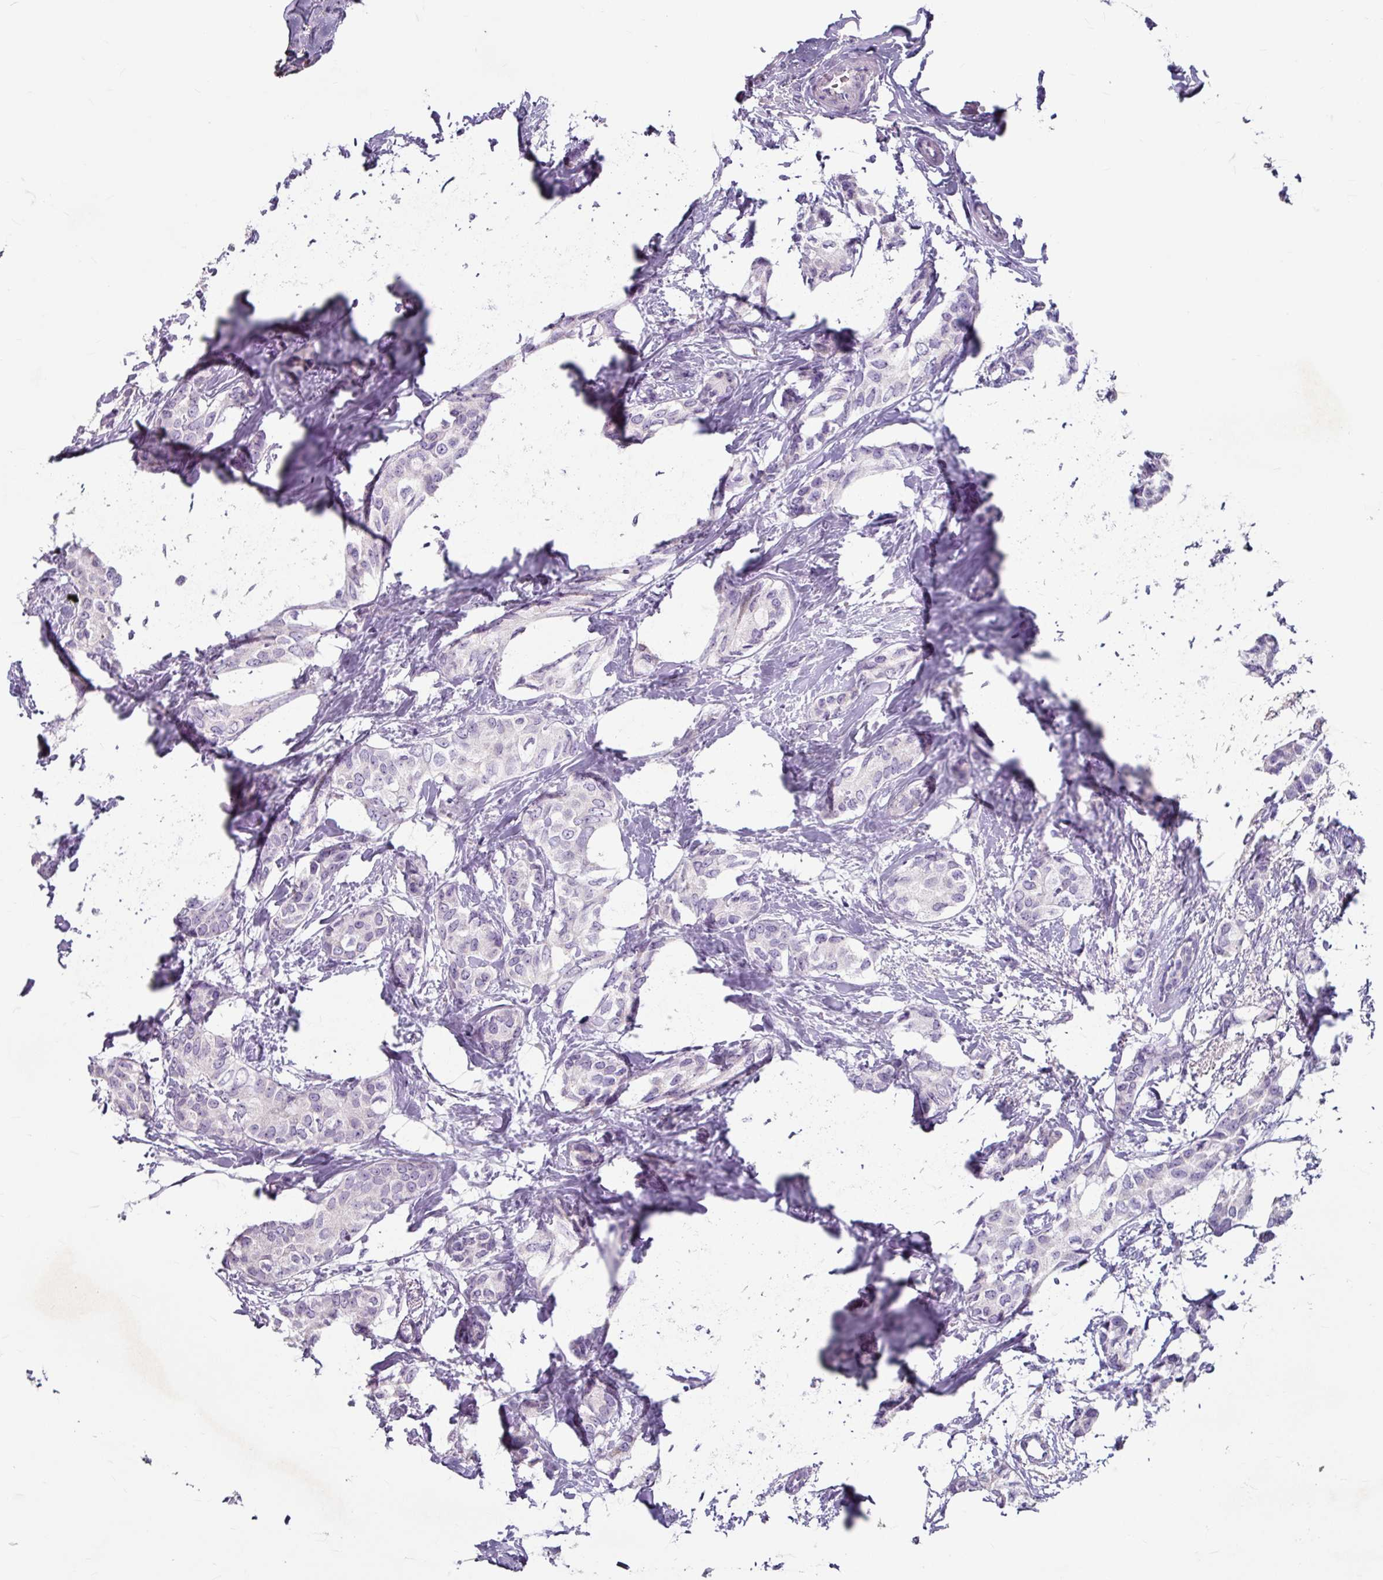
{"staining": {"intensity": "negative", "quantity": "none", "location": "none"}, "tissue": "breast cancer", "cell_type": "Tumor cells", "image_type": "cancer", "snomed": [{"axis": "morphology", "description": "Duct carcinoma"}, {"axis": "topography", "description": "Breast"}], "caption": "DAB (3,3'-diaminobenzidine) immunohistochemical staining of breast intraductal carcinoma demonstrates no significant expression in tumor cells.", "gene": "ANKRD1", "patient": {"sex": "female", "age": 73}}